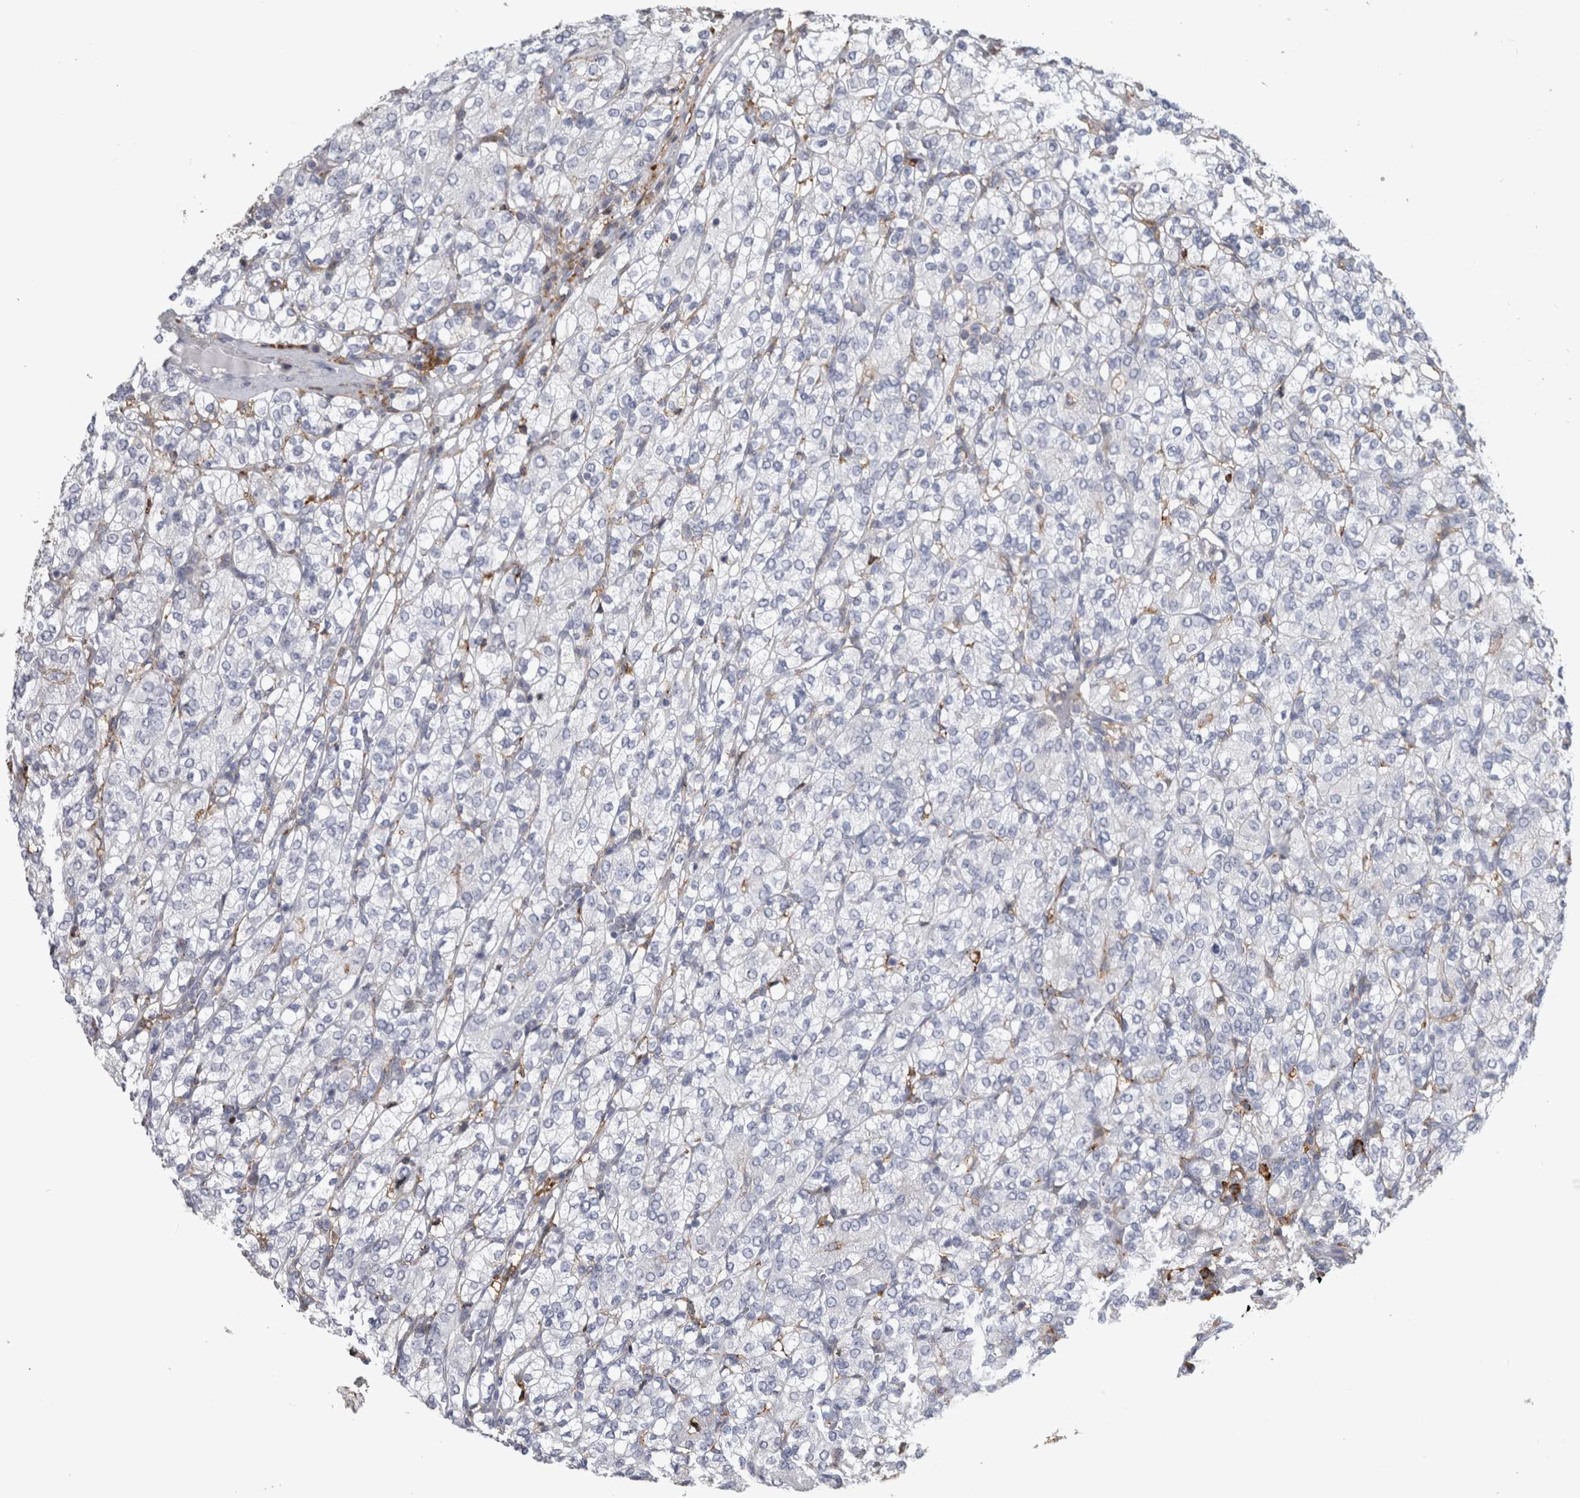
{"staining": {"intensity": "negative", "quantity": "none", "location": "none"}, "tissue": "renal cancer", "cell_type": "Tumor cells", "image_type": "cancer", "snomed": [{"axis": "morphology", "description": "Adenocarcinoma, NOS"}, {"axis": "topography", "description": "Kidney"}], "caption": "The photomicrograph demonstrates no staining of tumor cells in renal adenocarcinoma.", "gene": "DNAJC24", "patient": {"sex": "male", "age": 77}}